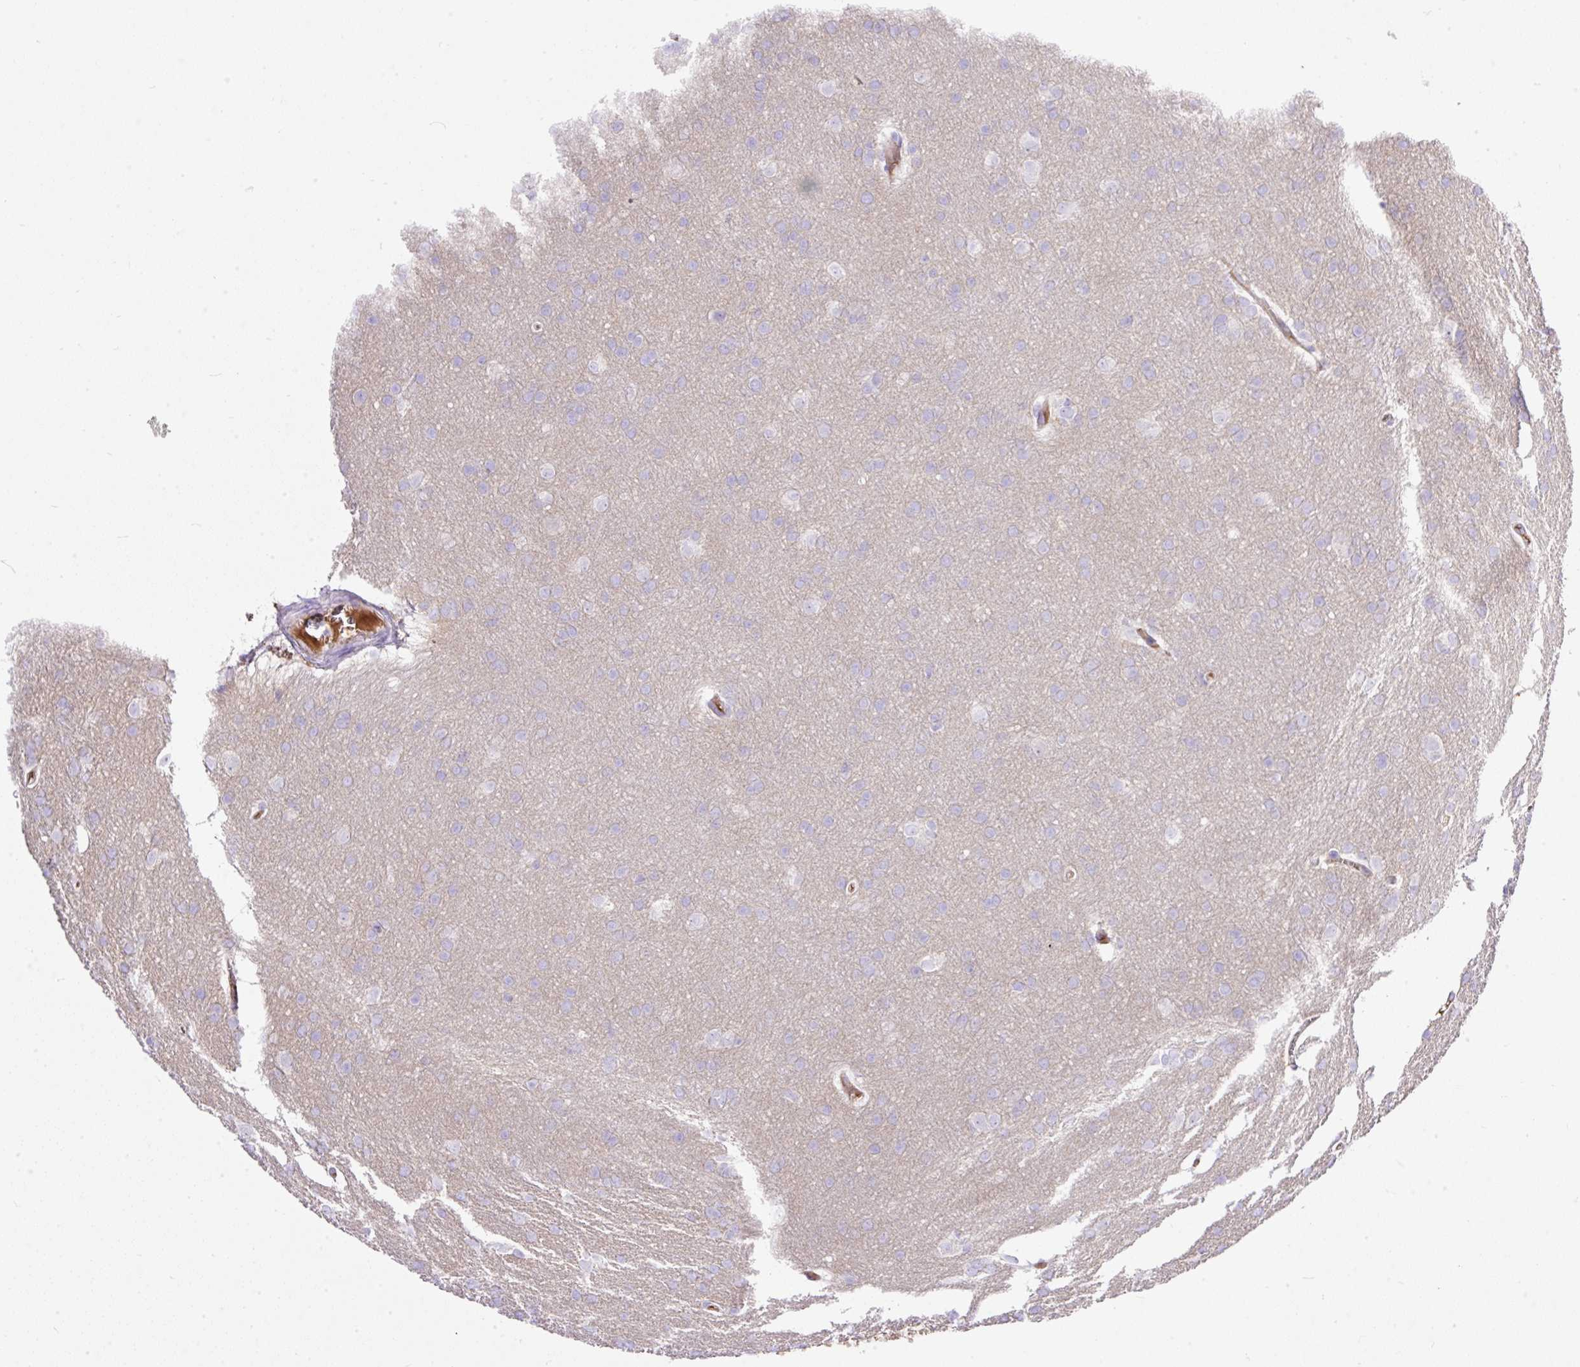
{"staining": {"intensity": "negative", "quantity": "none", "location": "none"}, "tissue": "glioma", "cell_type": "Tumor cells", "image_type": "cancer", "snomed": [{"axis": "morphology", "description": "Glioma, malignant, Low grade"}, {"axis": "topography", "description": "Brain"}], "caption": "This is a histopathology image of IHC staining of malignant glioma (low-grade), which shows no staining in tumor cells.", "gene": "CLEC3B", "patient": {"sex": "female", "age": 32}}